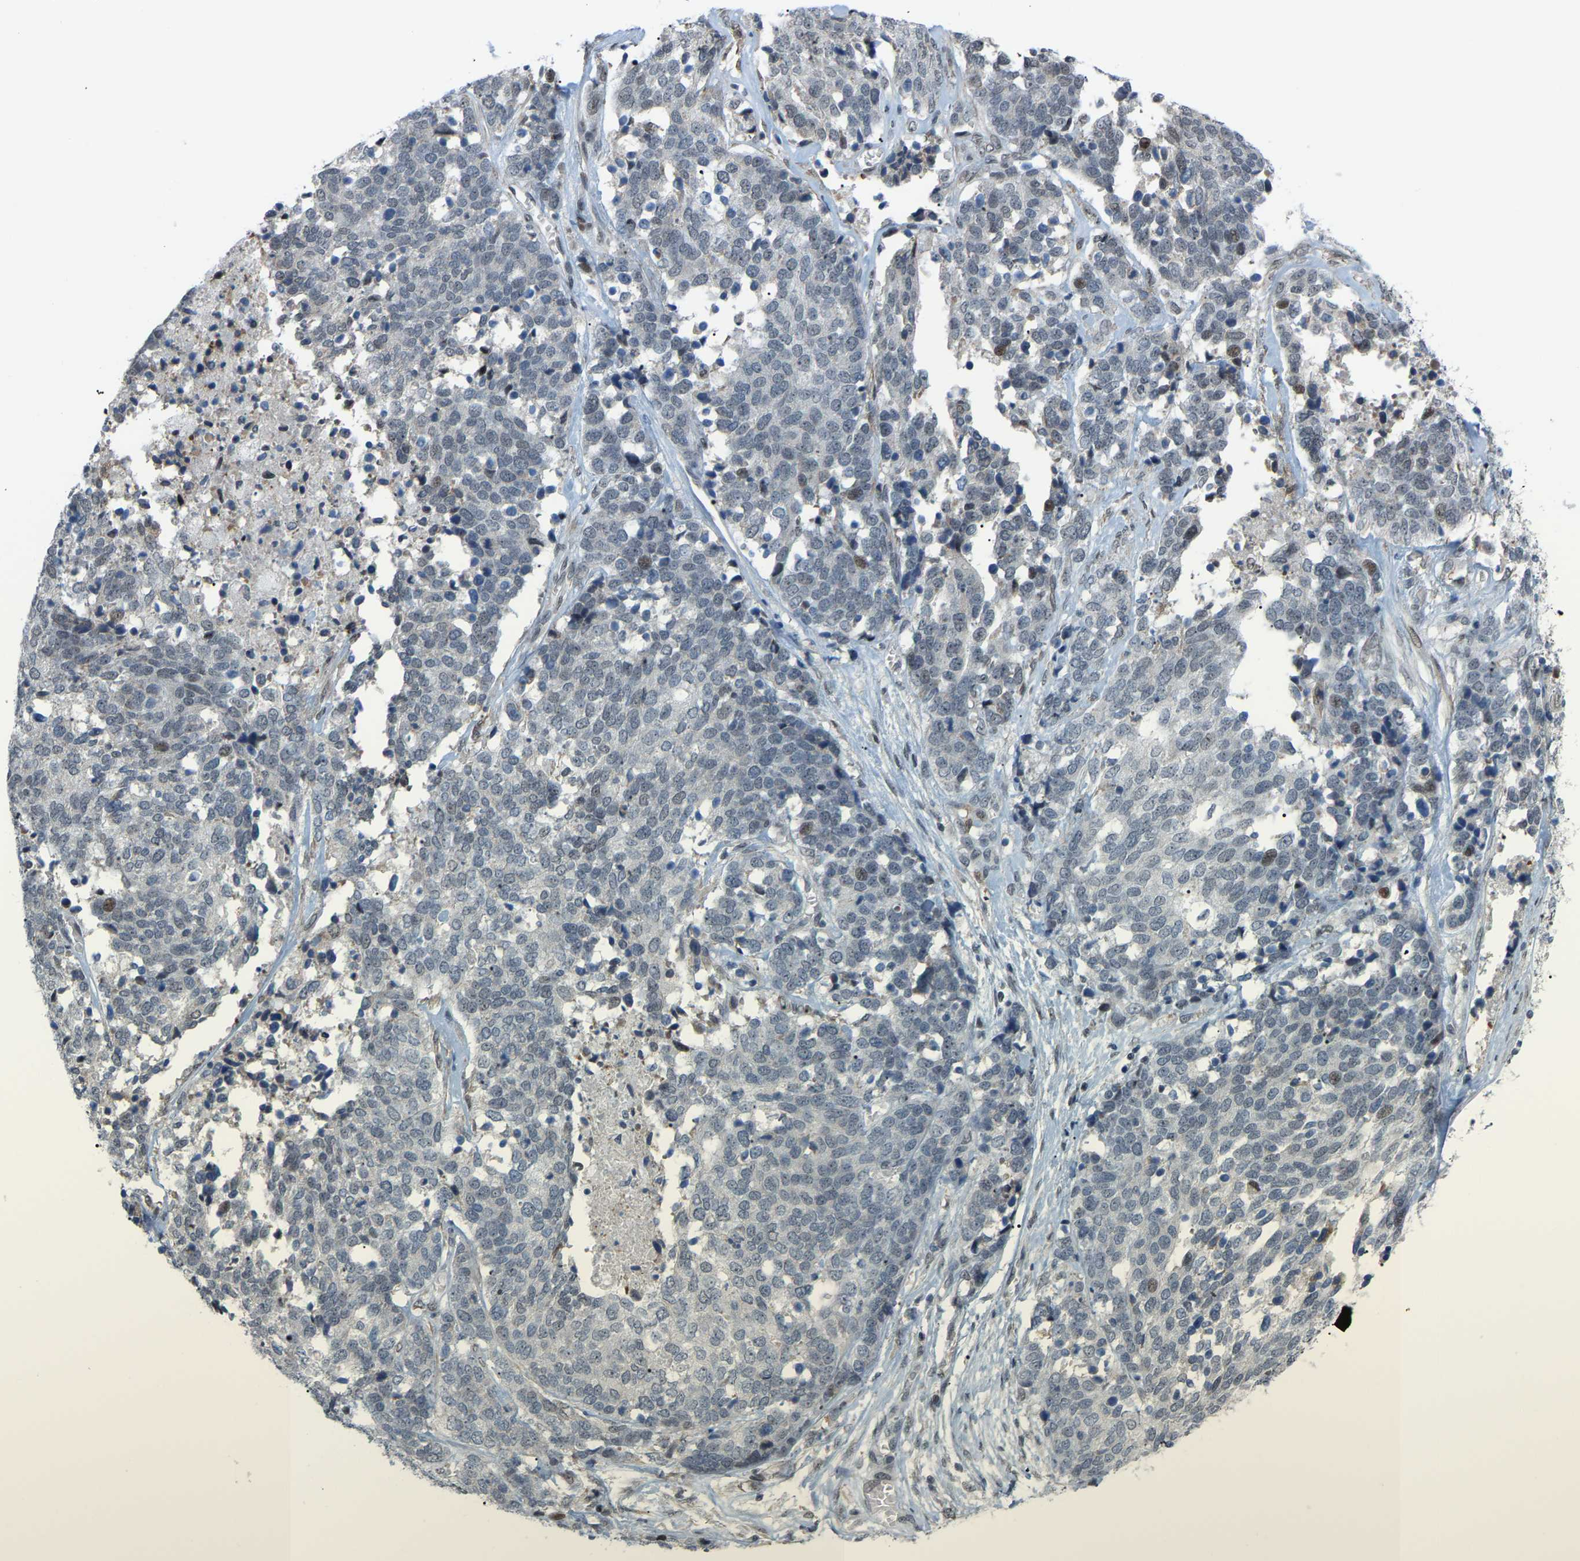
{"staining": {"intensity": "negative", "quantity": "none", "location": "none"}, "tissue": "ovarian cancer", "cell_type": "Tumor cells", "image_type": "cancer", "snomed": [{"axis": "morphology", "description": "Cystadenocarcinoma, serous, NOS"}, {"axis": "topography", "description": "Ovary"}], "caption": "Tumor cells show no significant staining in ovarian cancer.", "gene": "CROT", "patient": {"sex": "female", "age": 44}}